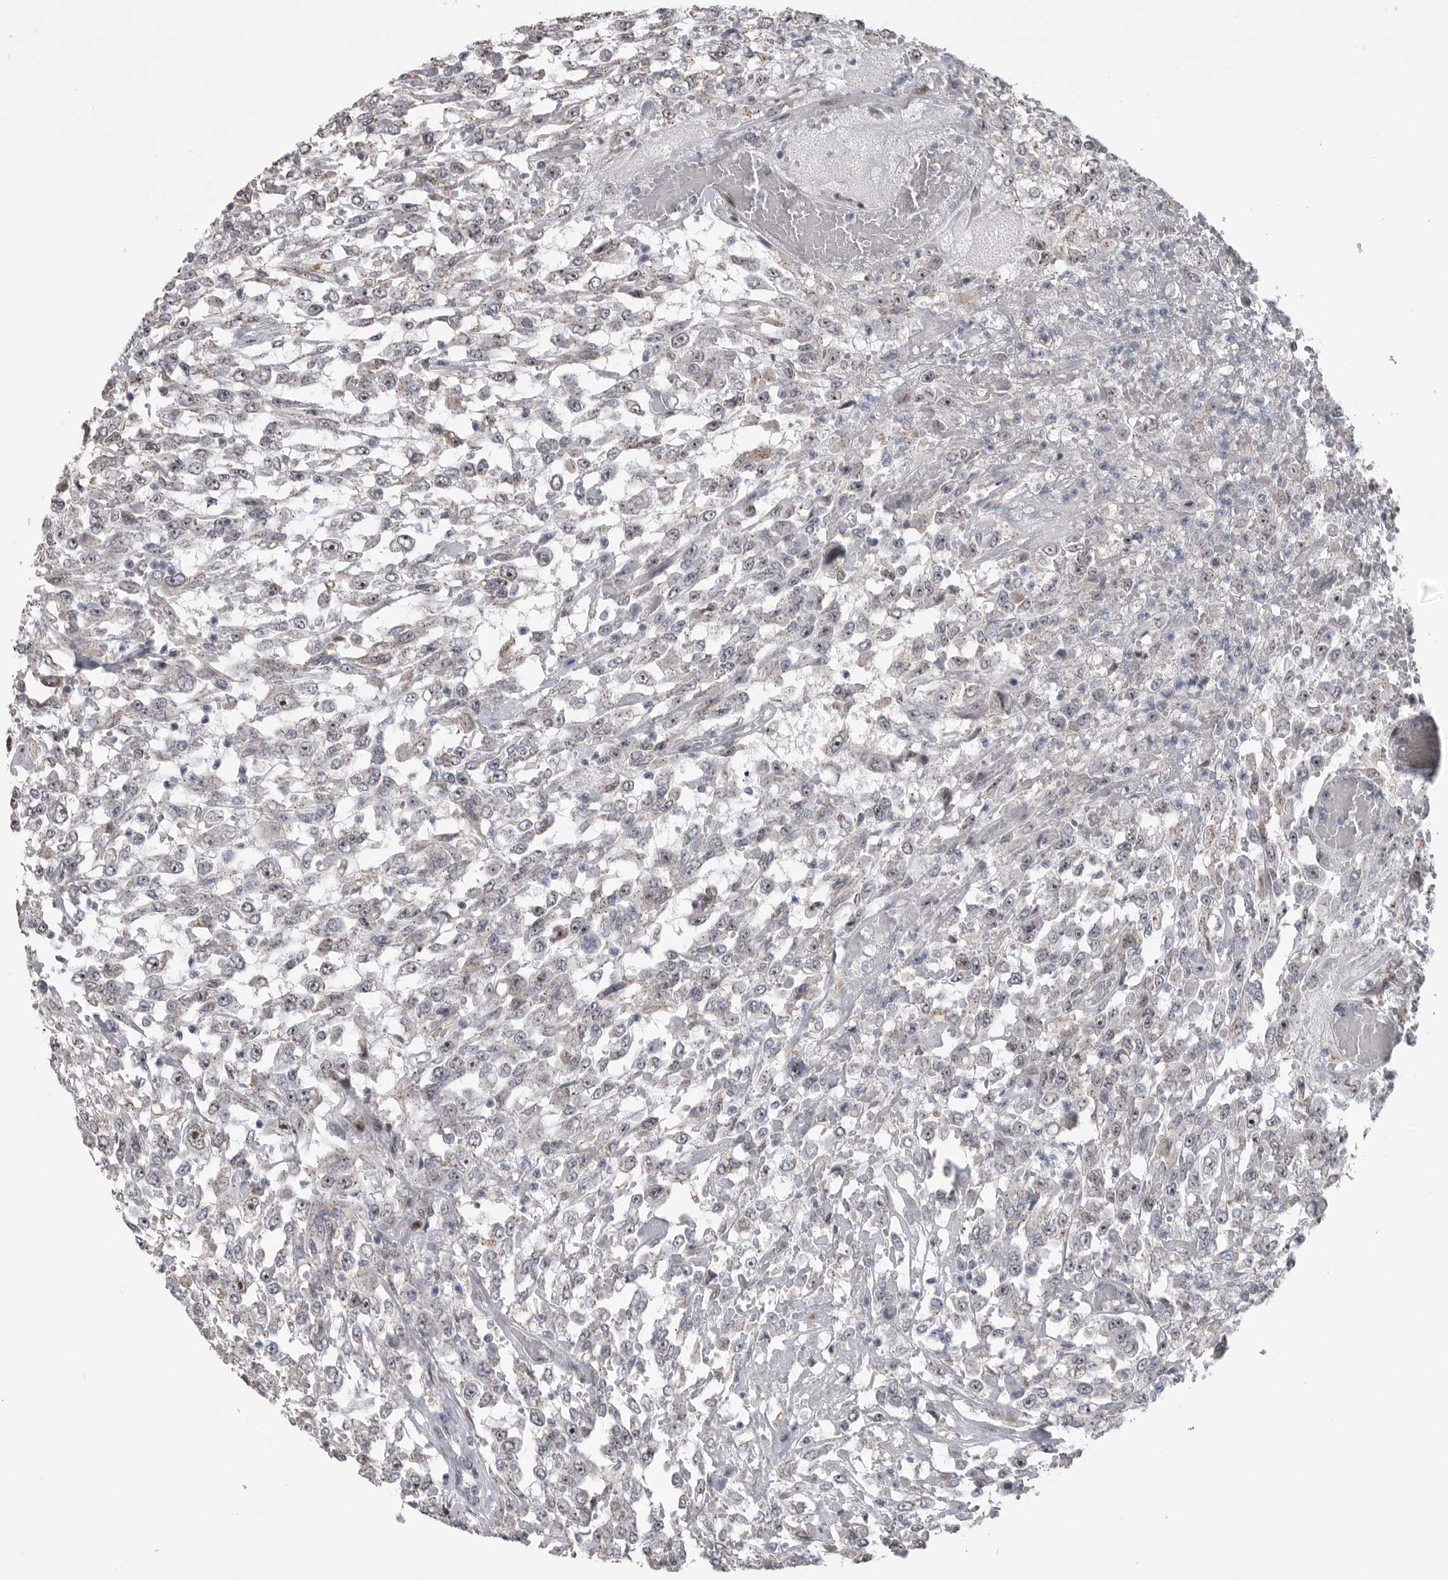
{"staining": {"intensity": "moderate", "quantity": "<25%", "location": "nuclear"}, "tissue": "urothelial cancer", "cell_type": "Tumor cells", "image_type": "cancer", "snomed": [{"axis": "morphology", "description": "Urothelial carcinoma, High grade"}, {"axis": "topography", "description": "Urinary bladder"}], "caption": "IHC staining of high-grade urothelial carcinoma, which shows low levels of moderate nuclear positivity in about <25% of tumor cells indicating moderate nuclear protein positivity. The staining was performed using DAB (3,3'-diaminobenzidine) (brown) for protein detection and nuclei were counterstained in hematoxylin (blue).", "gene": "PCMTD1", "patient": {"sex": "male", "age": 46}}